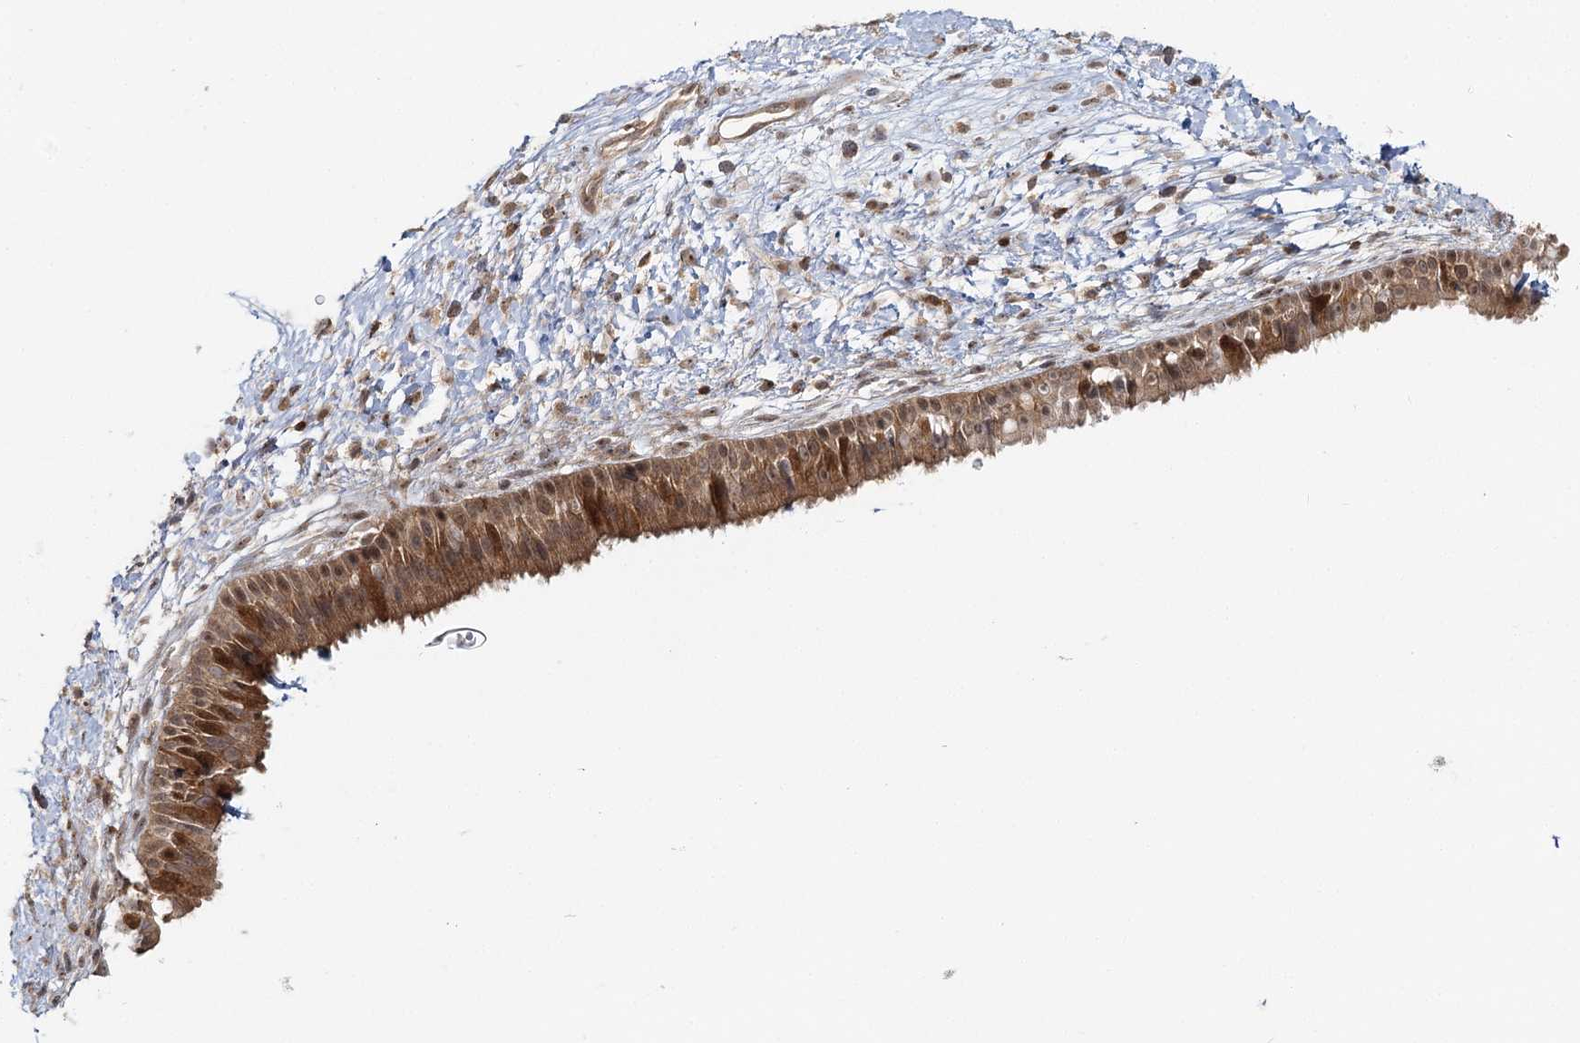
{"staining": {"intensity": "strong", "quantity": ">75%", "location": "cytoplasmic/membranous,nuclear"}, "tissue": "nasopharynx", "cell_type": "Respiratory epithelial cells", "image_type": "normal", "snomed": [{"axis": "morphology", "description": "Normal tissue, NOS"}, {"axis": "topography", "description": "Nasopharynx"}], "caption": "Normal nasopharynx exhibits strong cytoplasmic/membranous,nuclear staining in about >75% of respiratory epithelial cells, visualized by immunohistochemistry.", "gene": "FAM120B", "patient": {"sex": "male", "age": 22}}